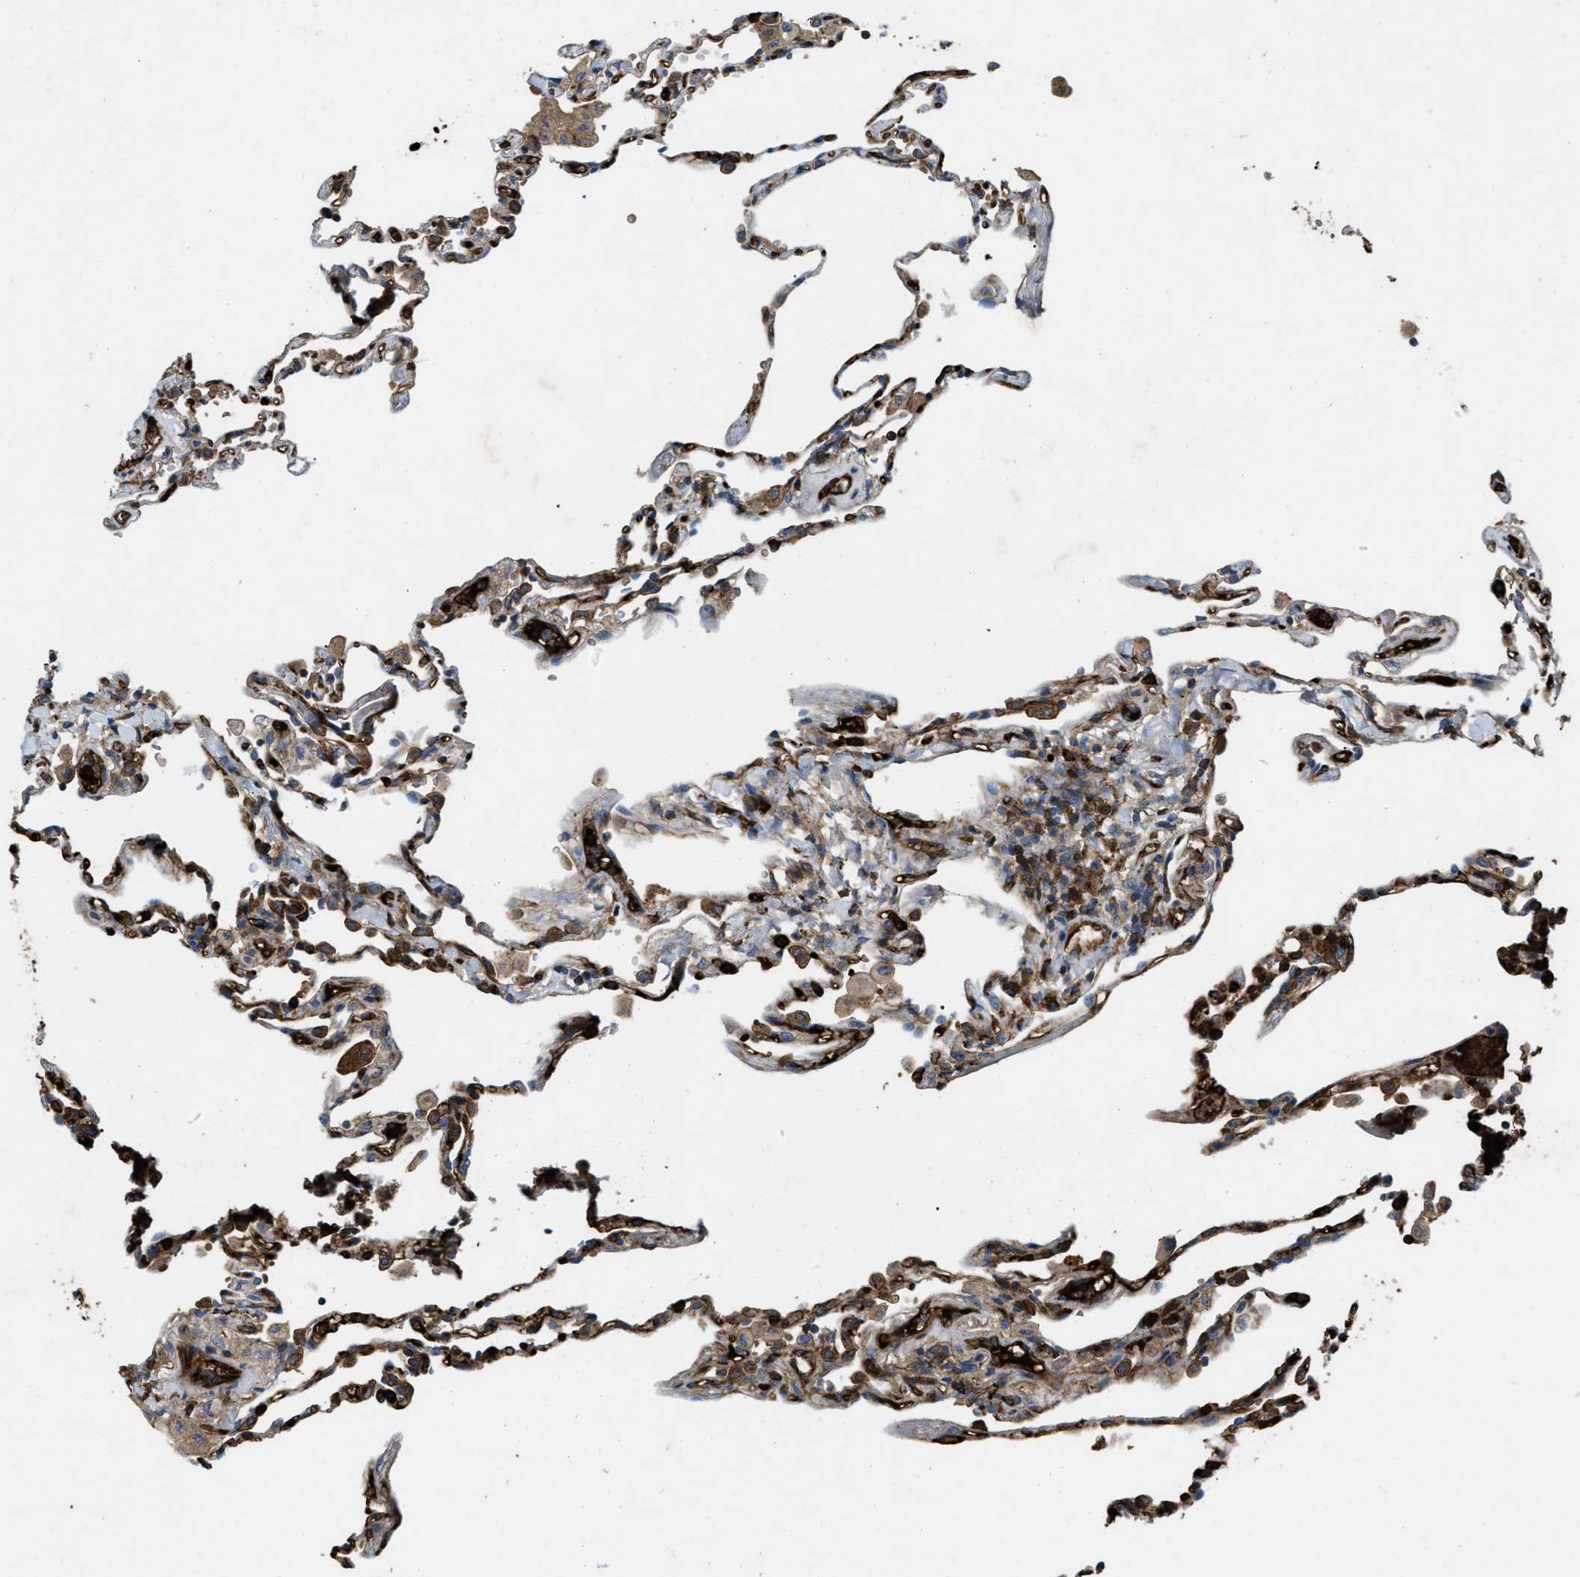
{"staining": {"intensity": "strong", "quantity": "25%-75%", "location": "cytoplasmic/membranous"}, "tissue": "lung", "cell_type": "Alveolar cells", "image_type": "normal", "snomed": [{"axis": "morphology", "description": "Normal tissue, NOS"}, {"axis": "topography", "description": "Lung"}], "caption": "The image exhibits staining of normal lung, revealing strong cytoplasmic/membranous protein positivity (brown color) within alveolar cells. The staining is performed using DAB brown chromogen to label protein expression. The nuclei are counter-stained blue using hematoxylin.", "gene": "ERC1", "patient": {"sex": "male", "age": 59}}